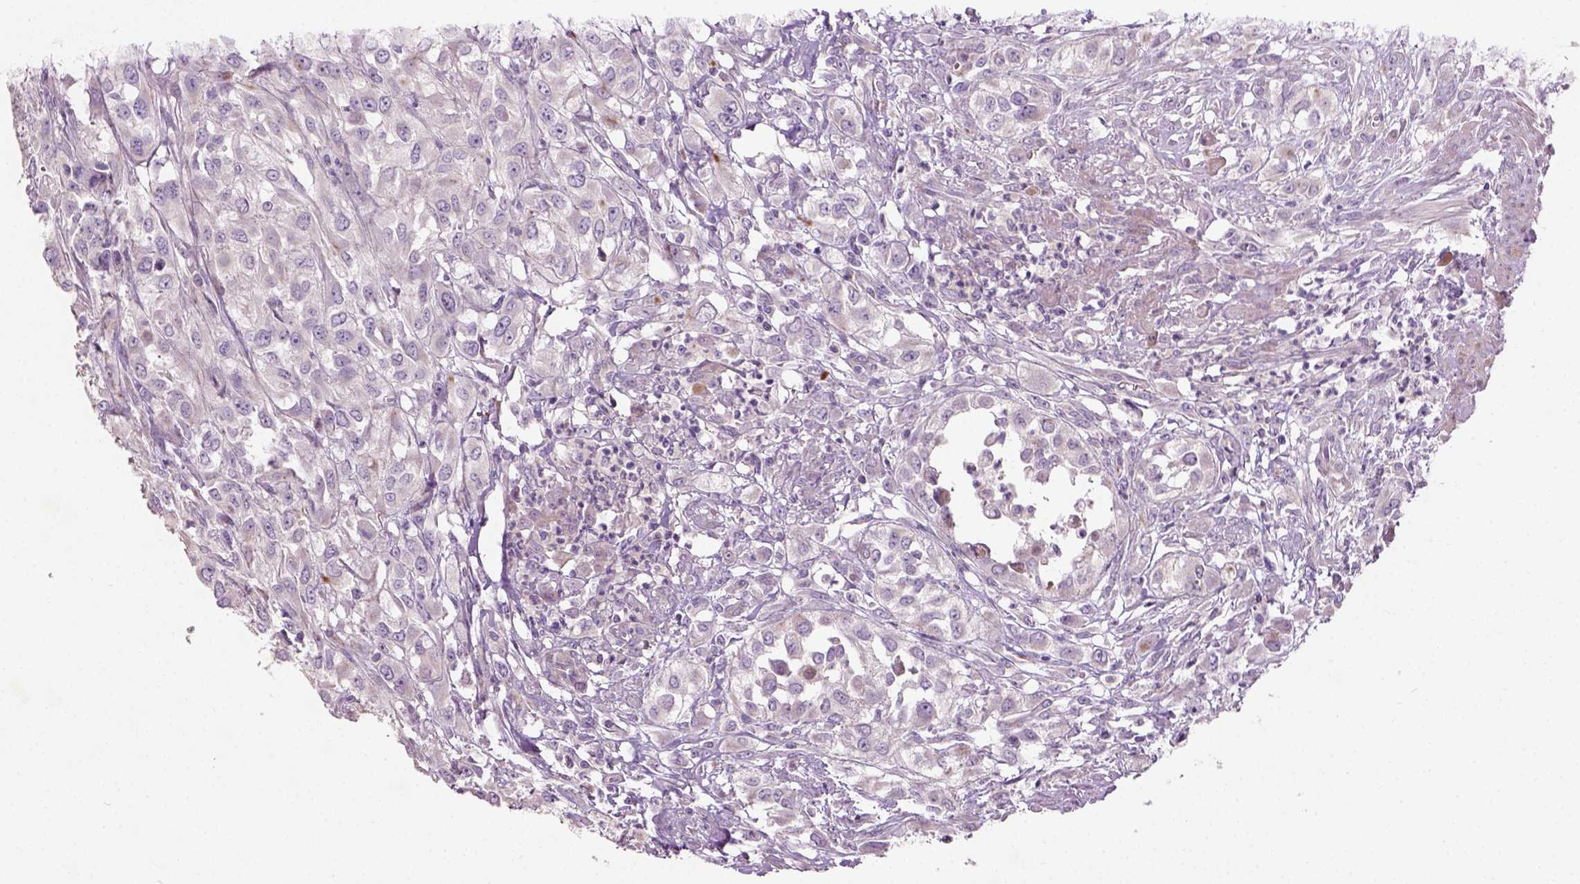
{"staining": {"intensity": "moderate", "quantity": "<25%", "location": "cytoplasmic/membranous"}, "tissue": "urothelial cancer", "cell_type": "Tumor cells", "image_type": "cancer", "snomed": [{"axis": "morphology", "description": "Urothelial carcinoma, High grade"}, {"axis": "topography", "description": "Urinary bladder"}], "caption": "A brown stain highlights moderate cytoplasmic/membranous staining of a protein in human urothelial cancer tumor cells.", "gene": "PKP3", "patient": {"sex": "male", "age": 67}}